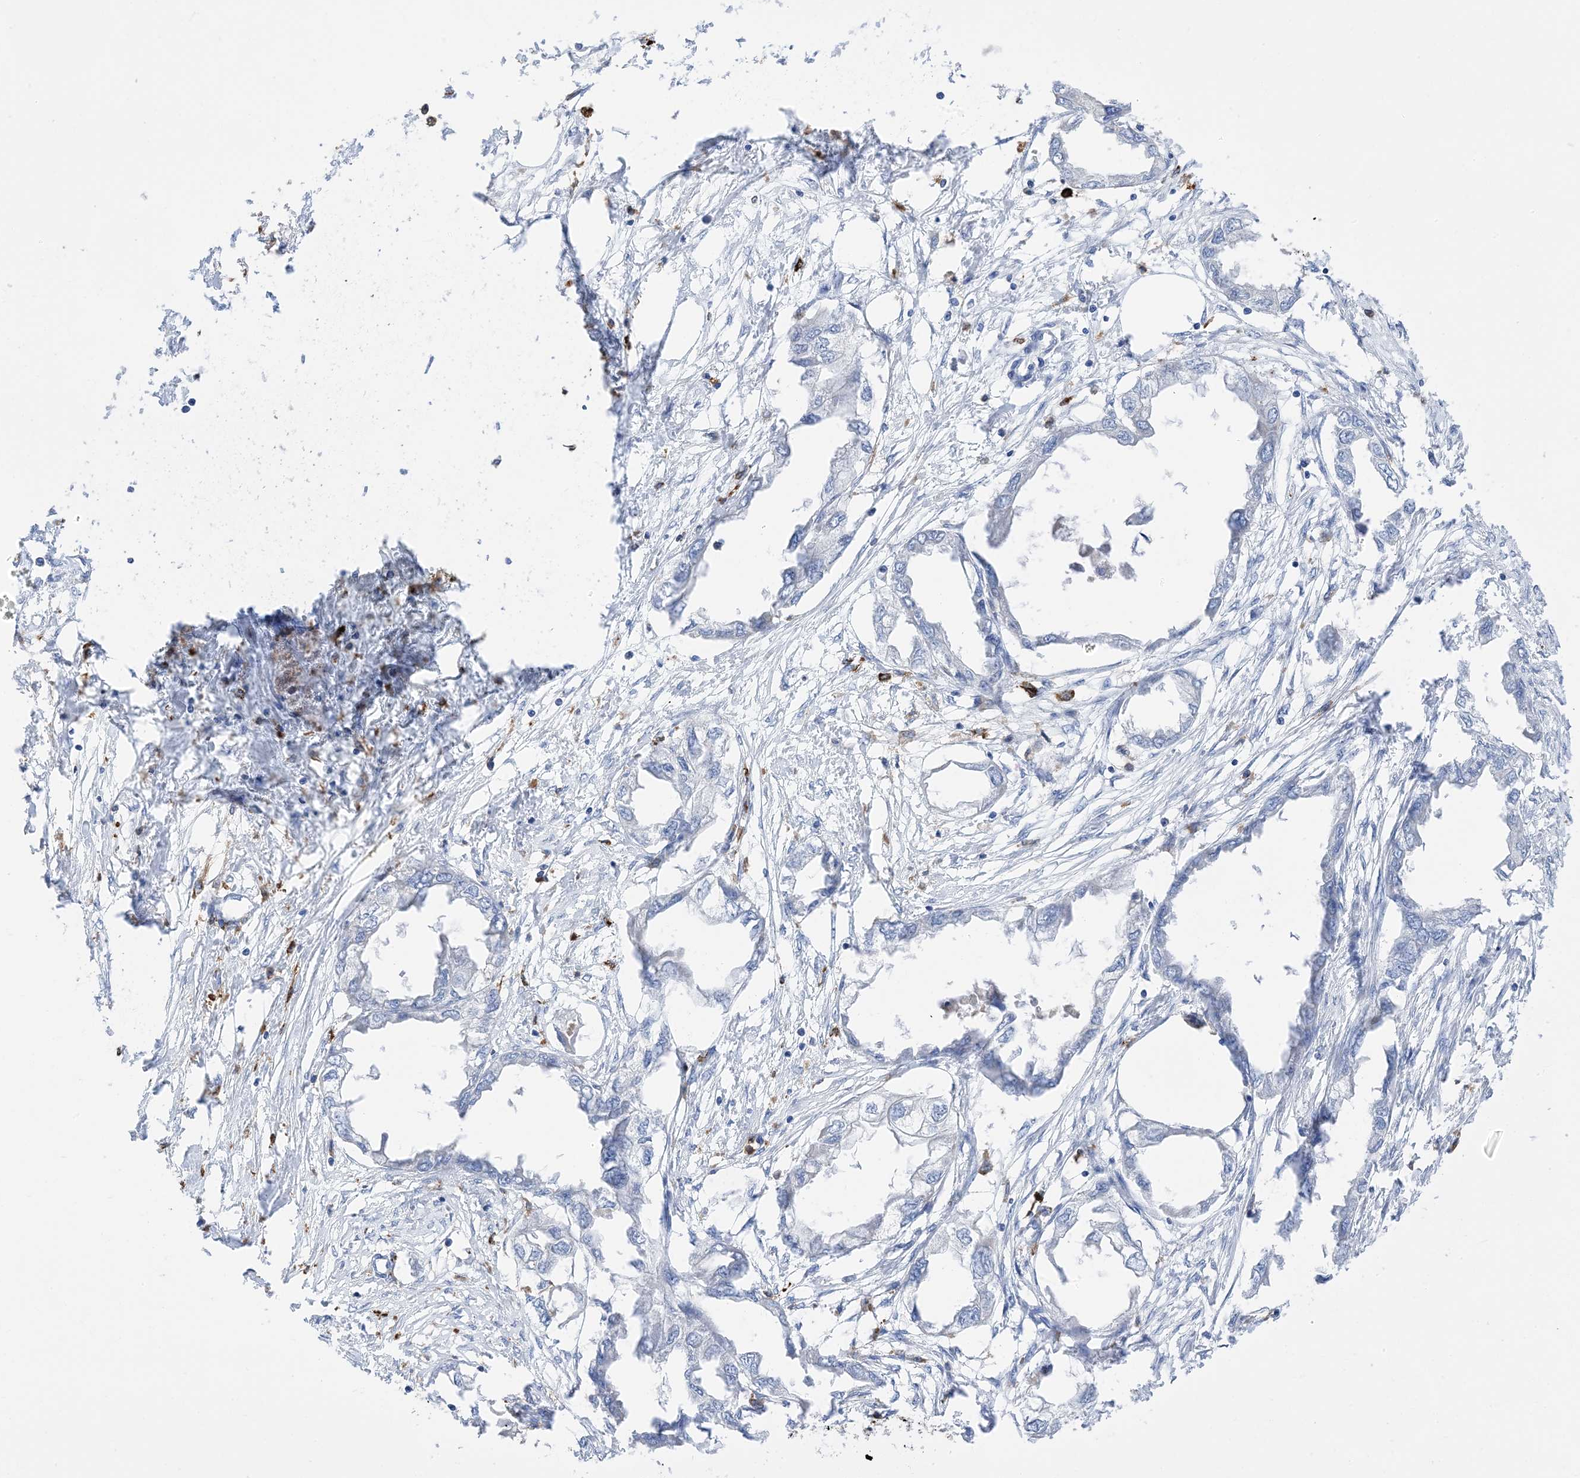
{"staining": {"intensity": "negative", "quantity": "none", "location": "none"}, "tissue": "endometrial cancer", "cell_type": "Tumor cells", "image_type": "cancer", "snomed": [{"axis": "morphology", "description": "Adenocarcinoma, NOS"}, {"axis": "morphology", "description": "Adenocarcinoma, metastatic, NOS"}, {"axis": "topography", "description": "Adipose tissue"}, {"axis": "topography", "description": "Endometrium"}], "caption": "Tumor cells show no significant staining in metastatic adenocarcinoma (endometrial).", "gene": "DPH3", "patient": {"sex": "female", "age": 67}}